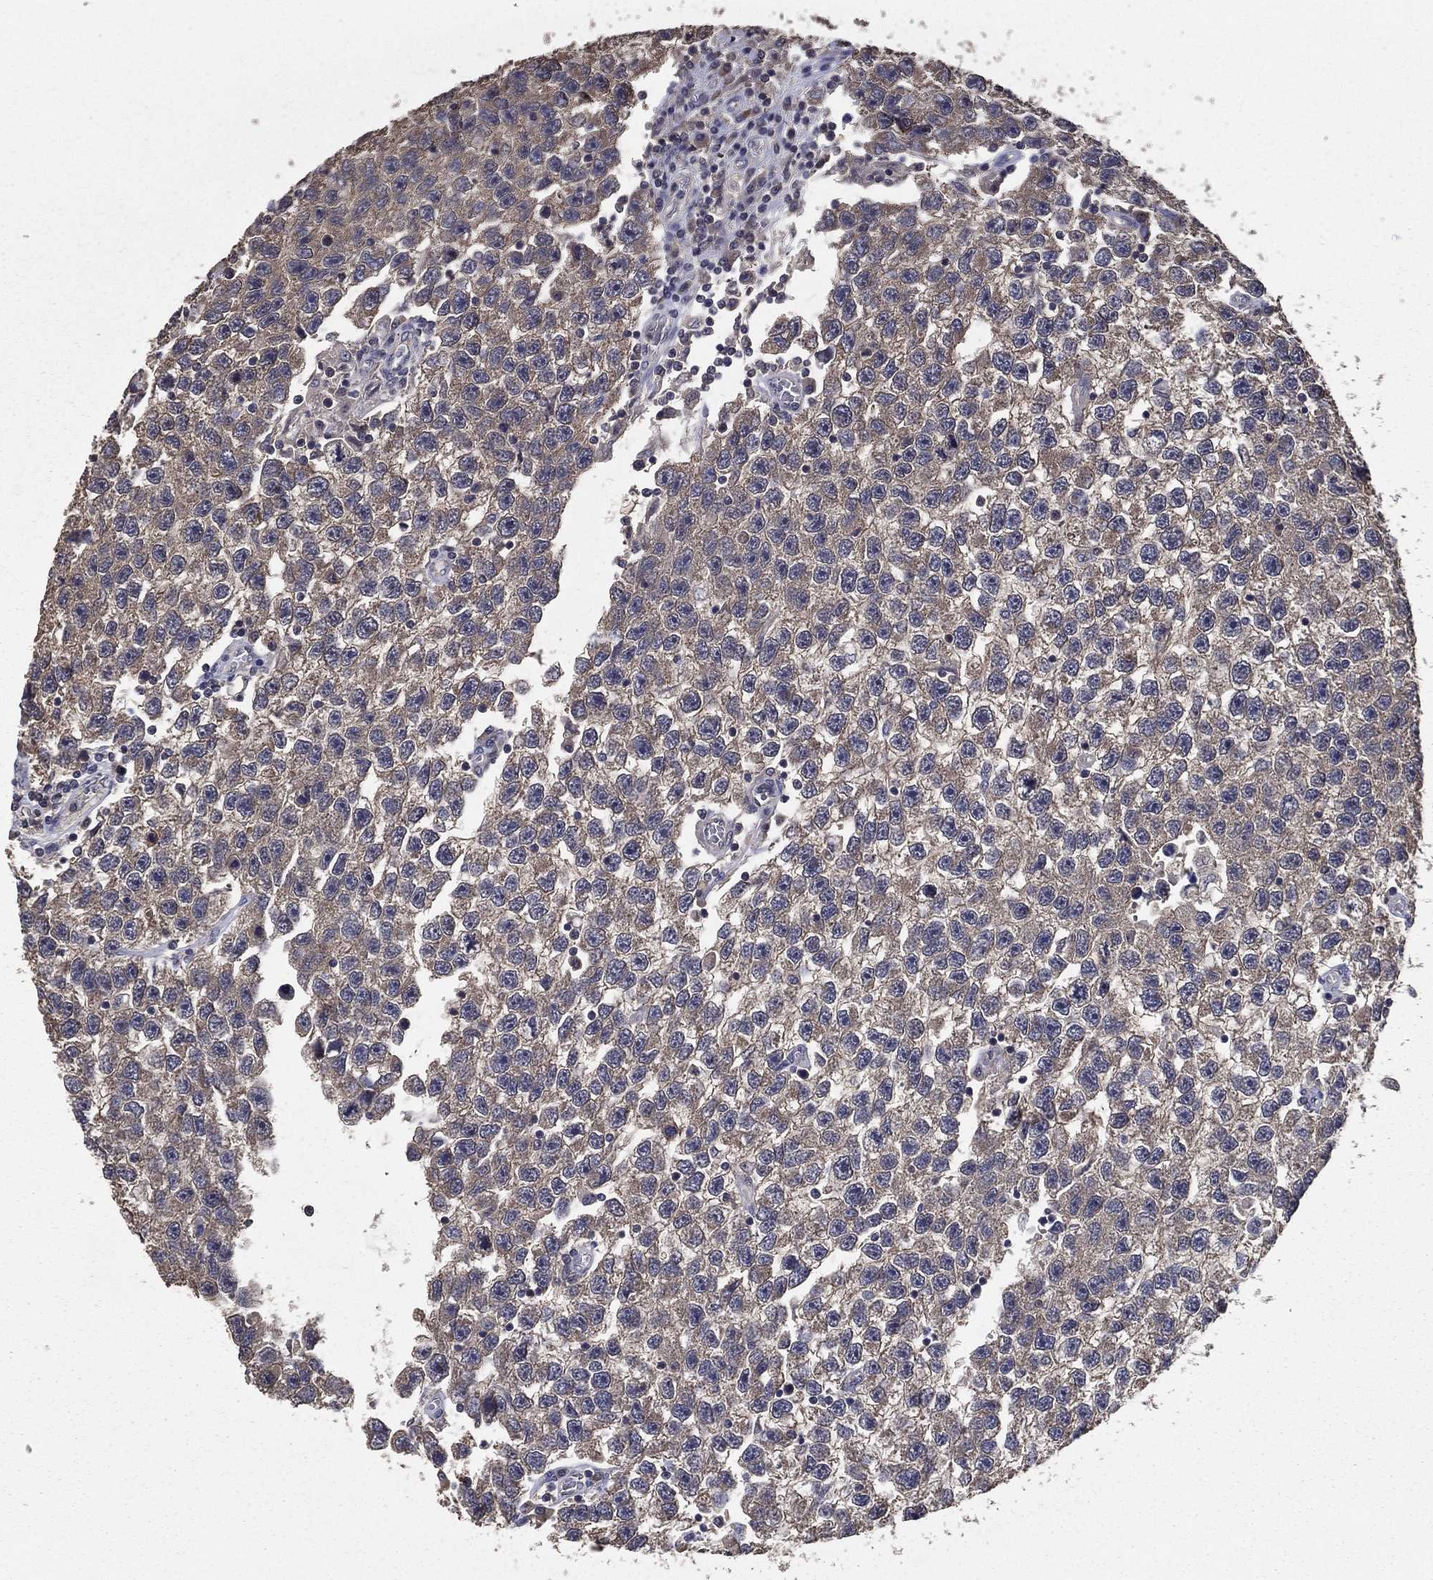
{"staining": {"intensity": "weak", "quantity": "25%-75%", "location": "cytoplasmic/membranous"}, "tissue": "testis cancer", "cell_type": "Tumor cells", "image_type": "cancer", "snomed": [{"axis": "morphology", "description": "Seminoma, NOS"}, {"axis": "topography", "description": "Testis"}], "caption": "Immunohistochemistry (DAB) staining of human testis cancer (seminoma) exhibits weak cytoplasmic/membranous protein expression in approximately 25%-75% of tumor cells.", "gene": "PCNT", "patient": {"sex": "male", "age": 26}}